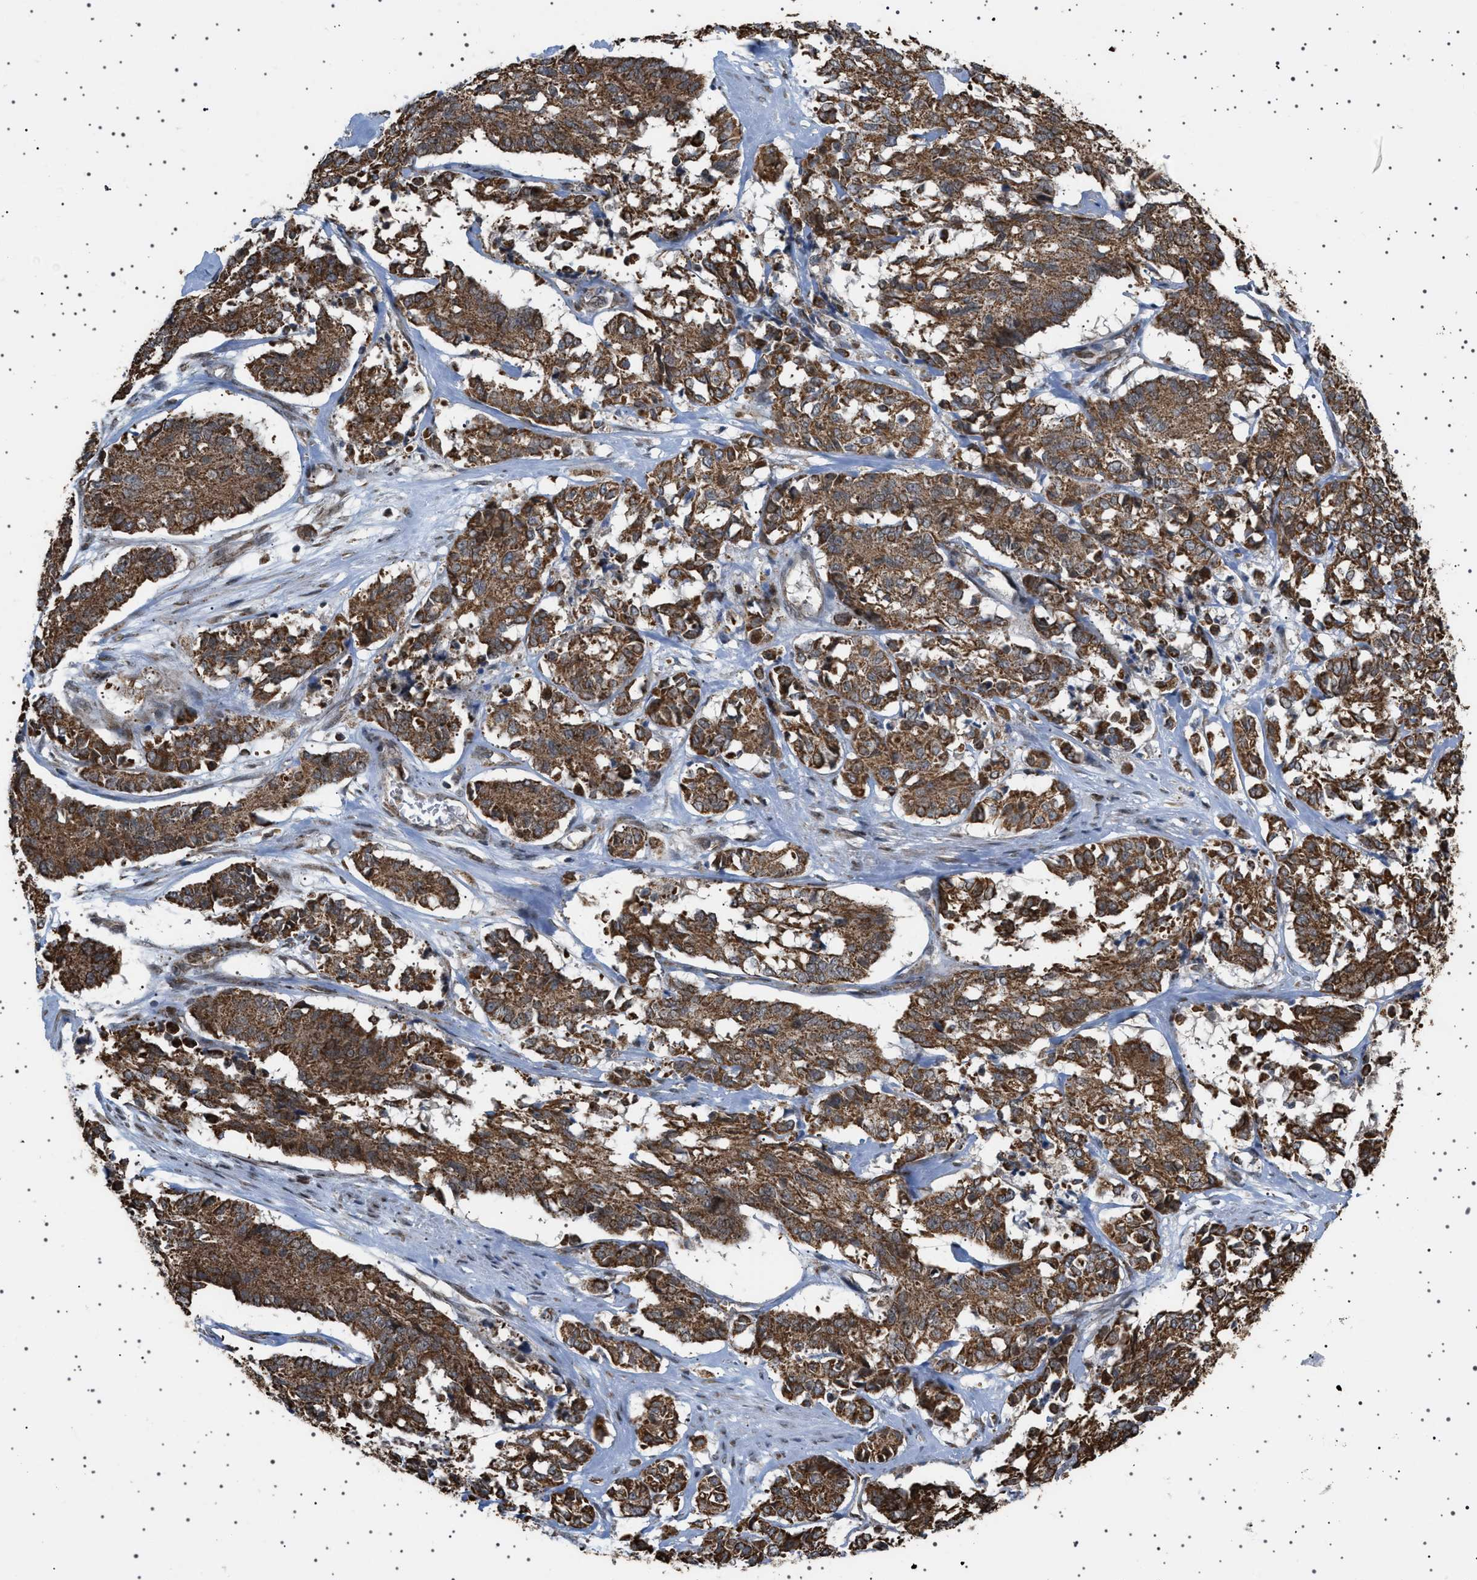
{"staining": {"intensity": "strong", "quantity": ">75%", "location": "cytoplasmic/membranous"}, "tissue": "cervical cancer", "cell_type": "Tumor cells", "image_type": "cancer", "snomed": [{"axis": "morphology", "description": "Squamous cell carcinoma, NOS"}, {"axis": "topography", "description": "Cervix"}], "caption": "The image demonstrates staining of cervical cancer, revealing strong cytoplasmic/membranous protein expression (brown color) within tumor cells. (DAB = brown stain, brightfield microscopy at high magnification).", "gene": "MELK", "patient": {"sex": "female", "age": 35}}